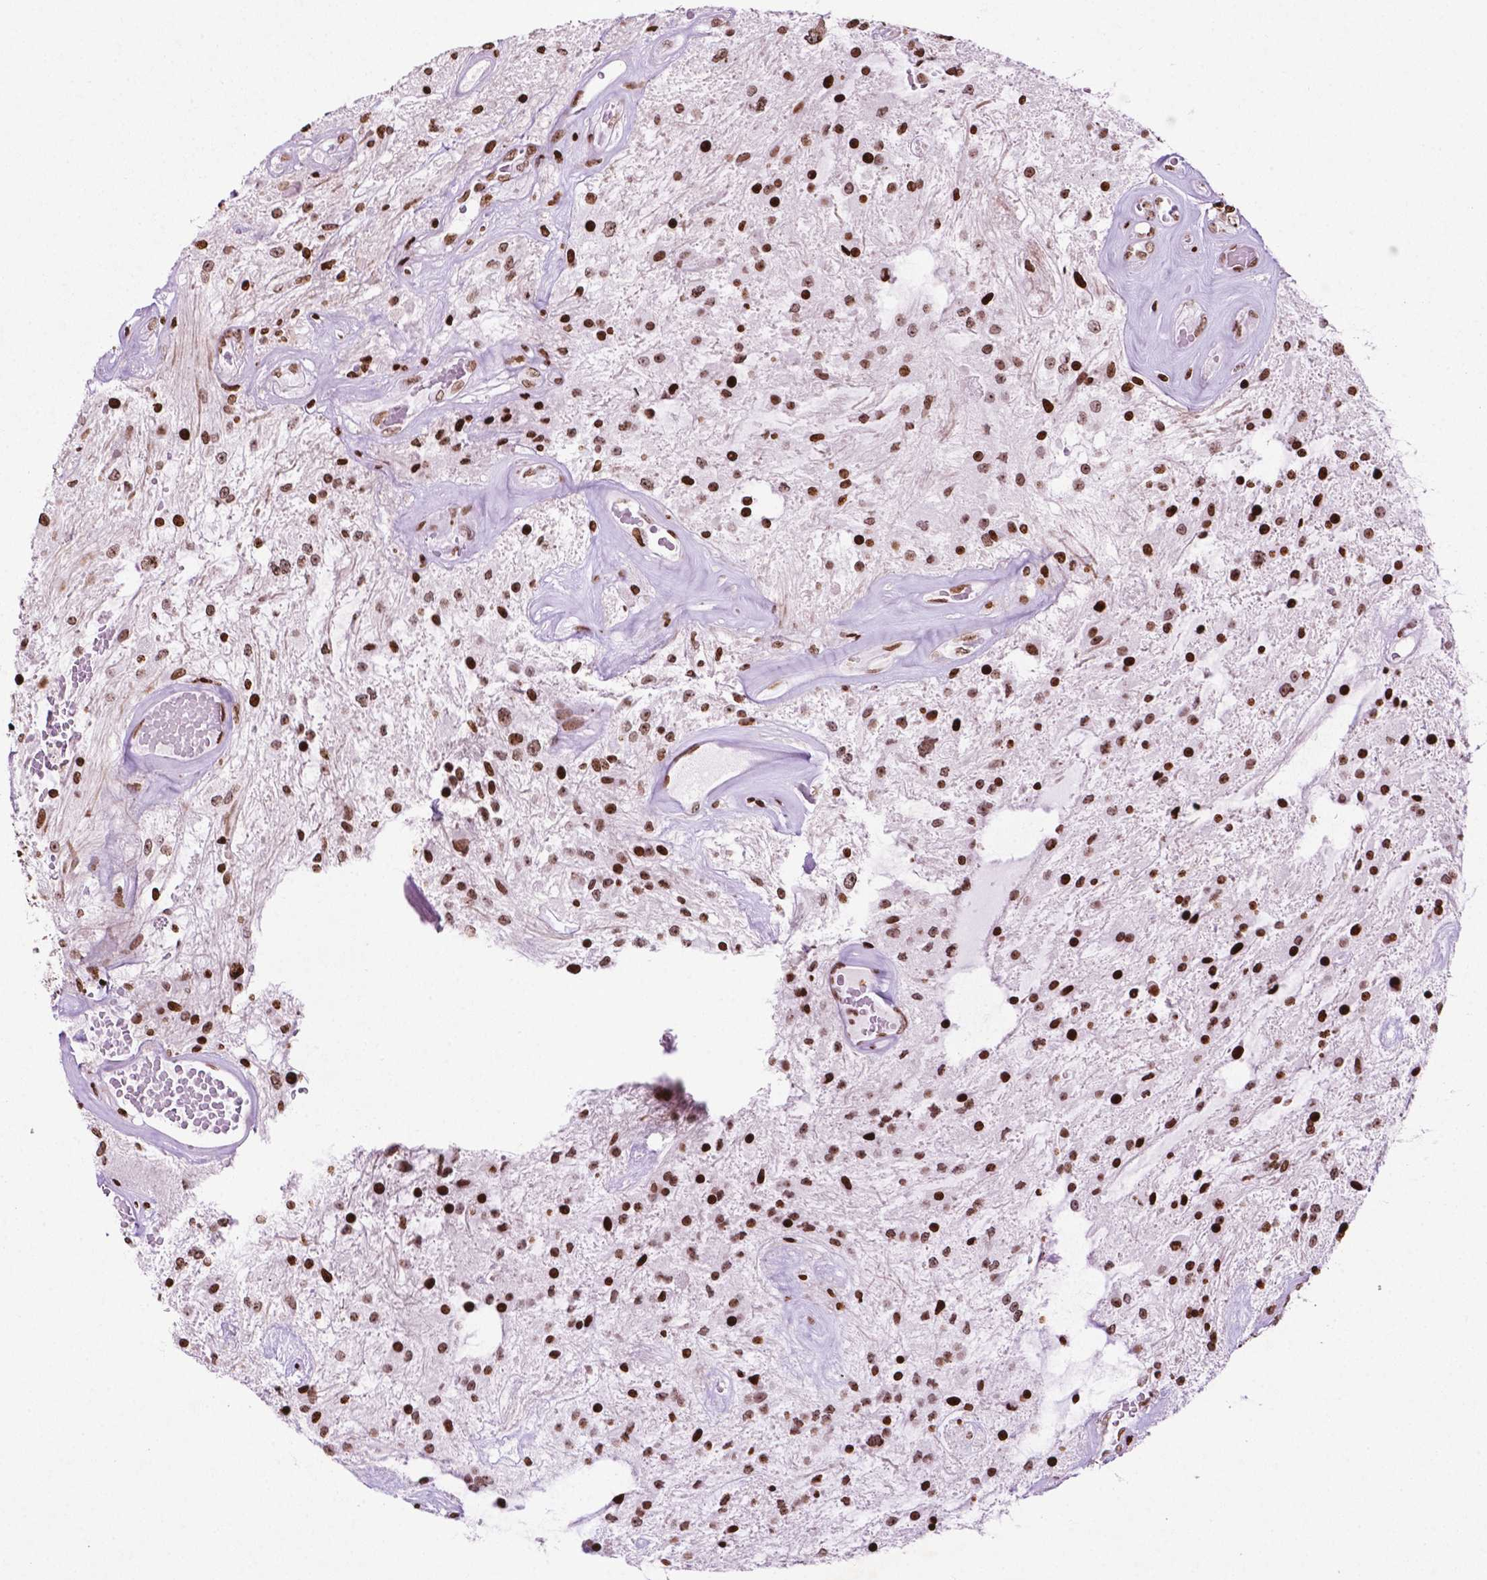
{"staining": {"intensity": "strong", "quantity": ">75%", "location": "nuclear"}, "tissue": "glioma", "cell_type": "Tumor cells", "image_type": "cancer", "snomed": [{"axis": "morphology", "description": "Glioma, malignant, Low grade"}, {"axis": "topography", "description": "Cerebellum"}], "caption": "Immunohistochemistry (IHC) of glioma displays high levels of strong nuclear positivity in approximately >75% of tumor cells.", "gene": "TMEM250", "patient": {"sex": "female", "age": 14}}